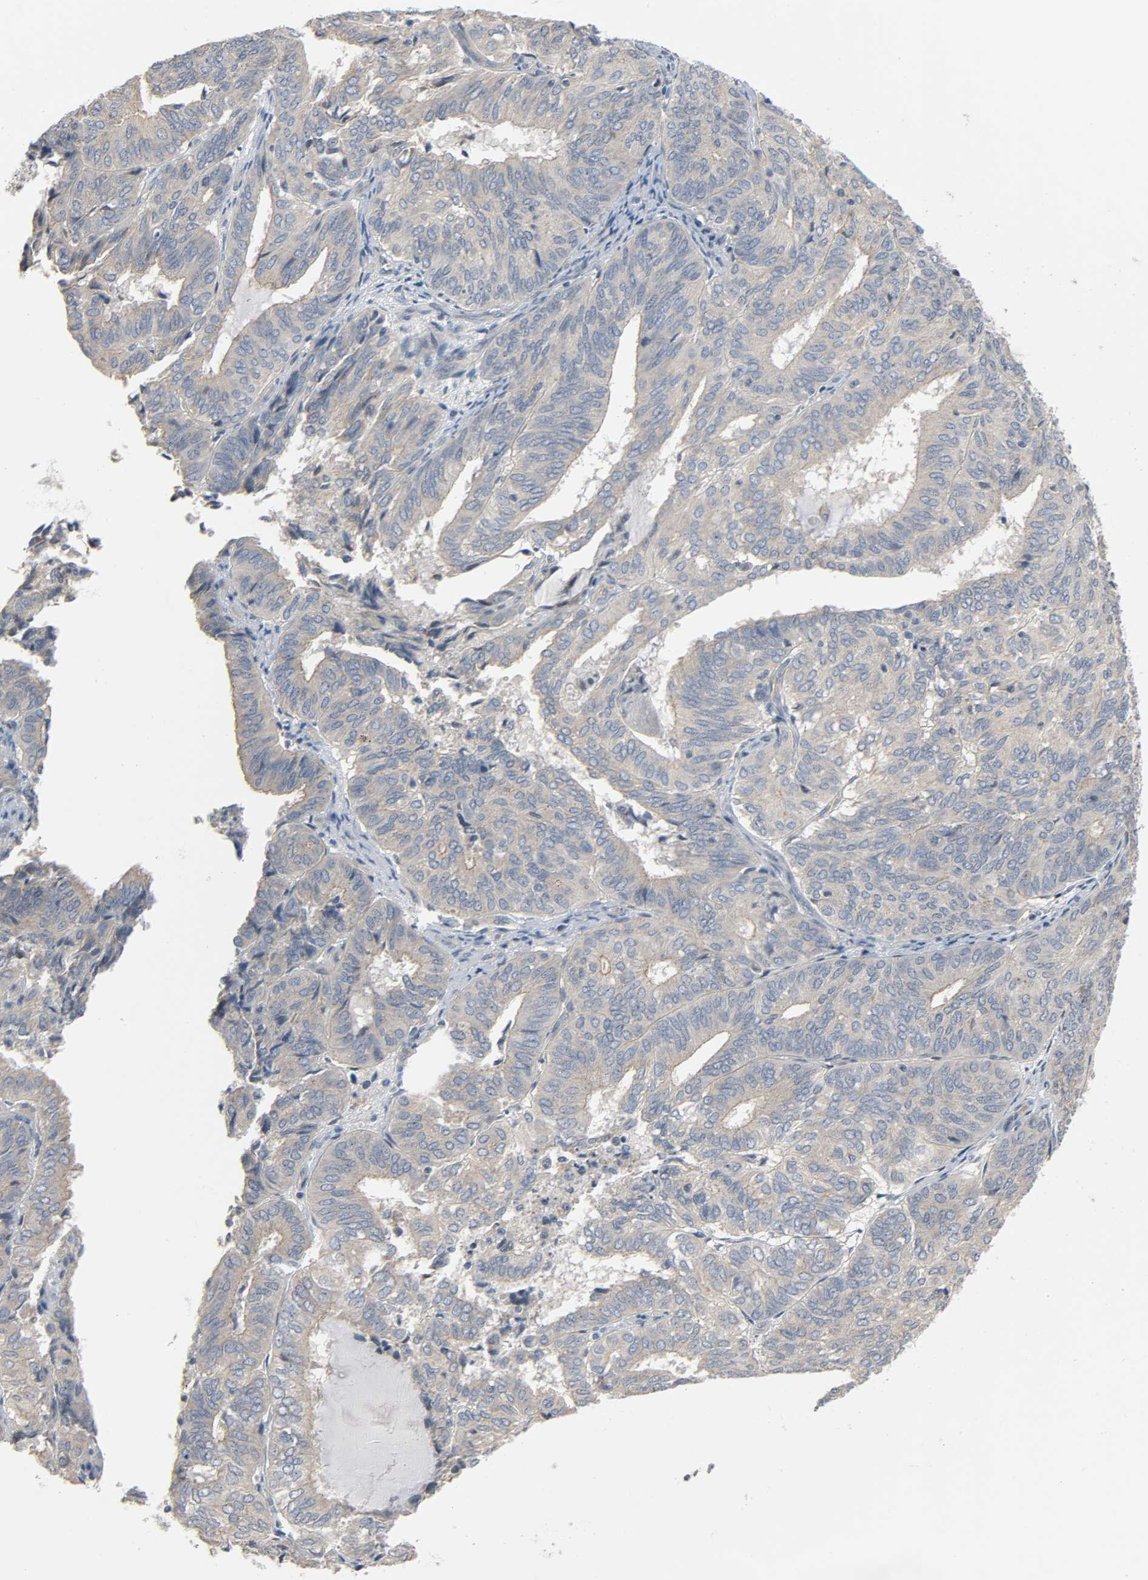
{"staining": {"intensity": "weak", "quantity": ">75%", "location": "cytoplasmic/membranous"}, "tissue": "endometrial cancer", "cell_type": "Tumor cells", "image_type": "cancer", "snomed": [{"axis": "morphology", "description": "Adenocarcinoma, NOS"}, {"axis": "topography", "description": "Uterus"}], "caption": "IHC of human endometrial adenocarcinoma demonstrates low levels of weak cytoplasmic/membranous staining in about >75% of tumor cells.", "gene": "LIMCH1", "patient": {"sex": "female", "age": 60}}